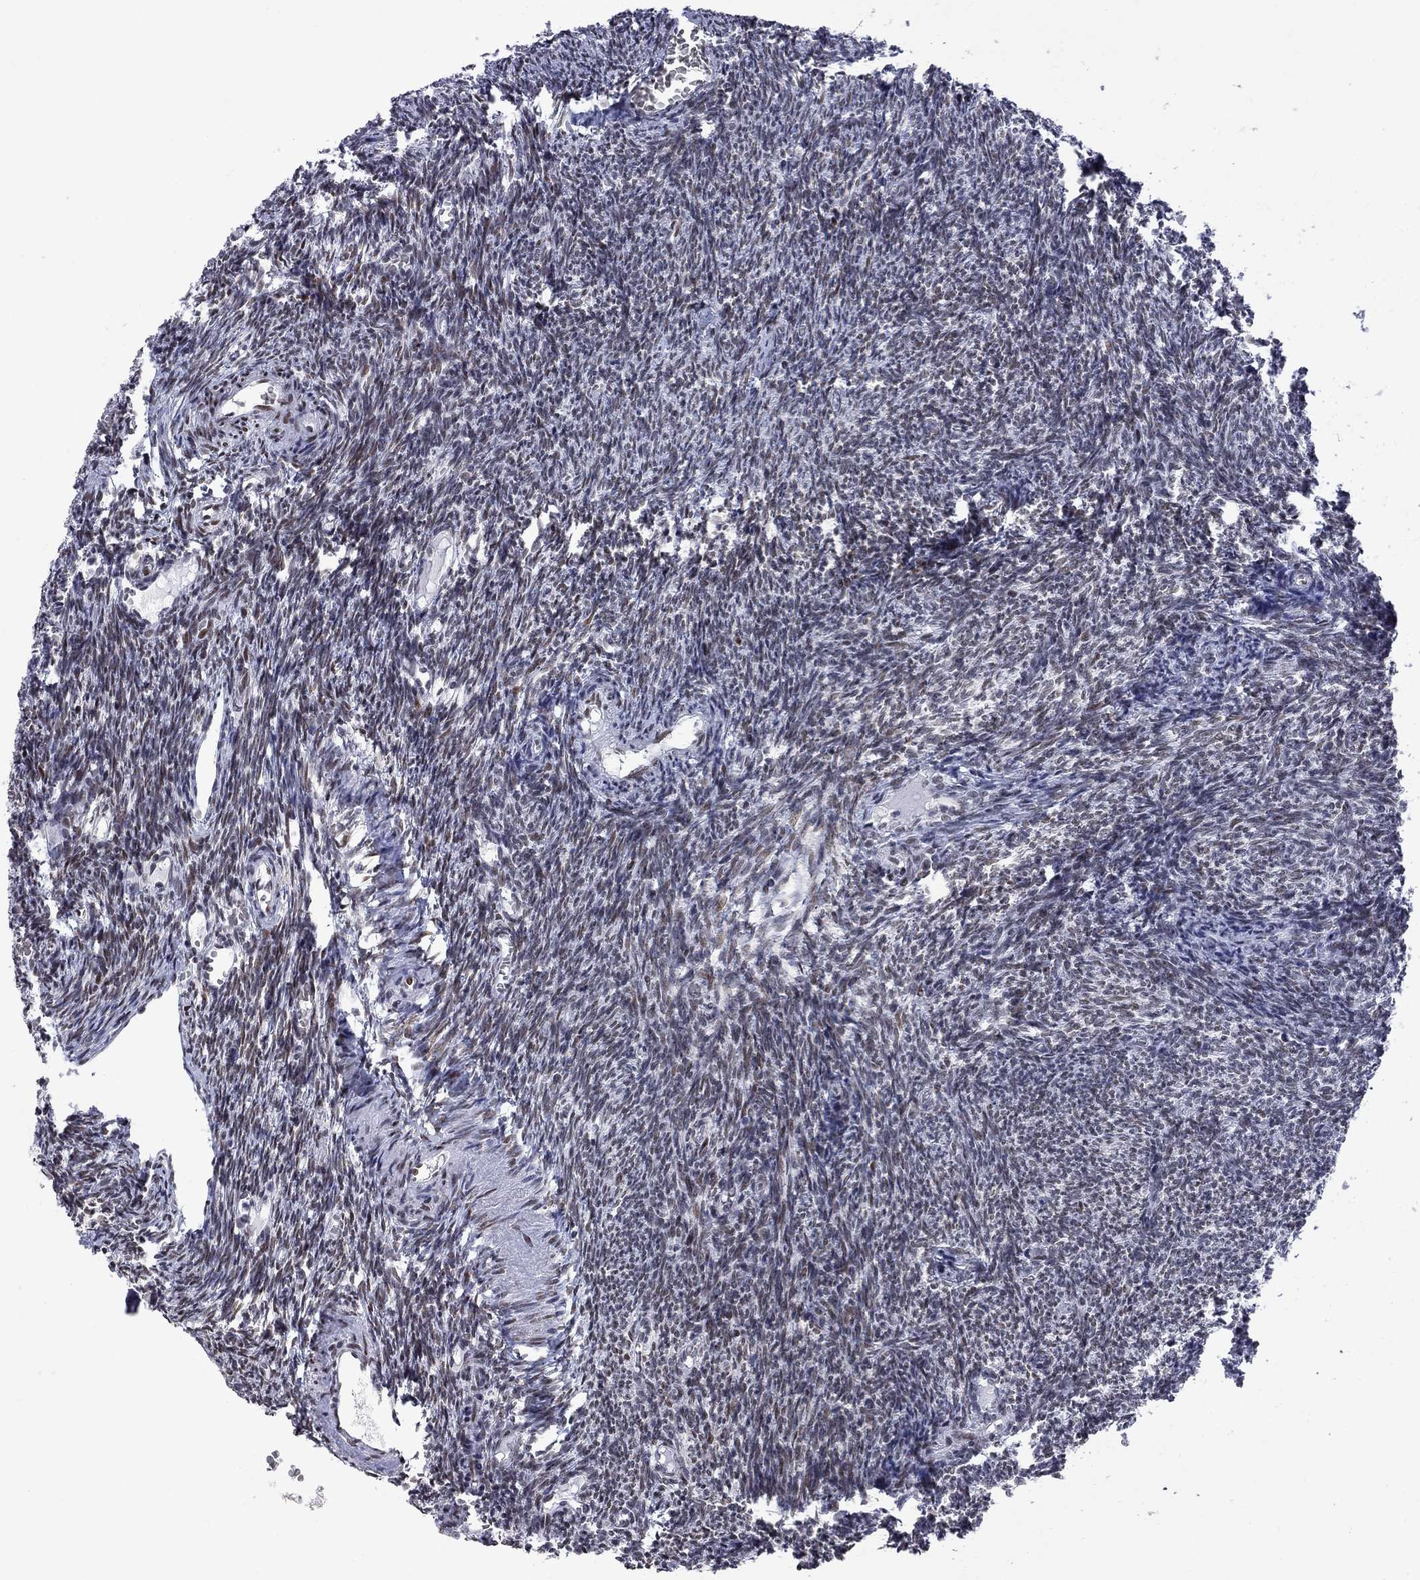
{"staining": {"intensity": "strong", "quantity": "<25%", "location": "nuclear"}, "tissue": "ovary", "cell_type": "Follicle cells", "image_type": "normal", "snomed": [{"axis": "morphology", "description": "Normal tissue, NOS"}, {"axis": "topography", "description": "Ovary"}], "caption": "Follicle cells reveal strong nuclear positivity in about <25% of cells in normal ovary.", "gene": "ZBTB47", "patient": {"sex": "female", "age": 39}}